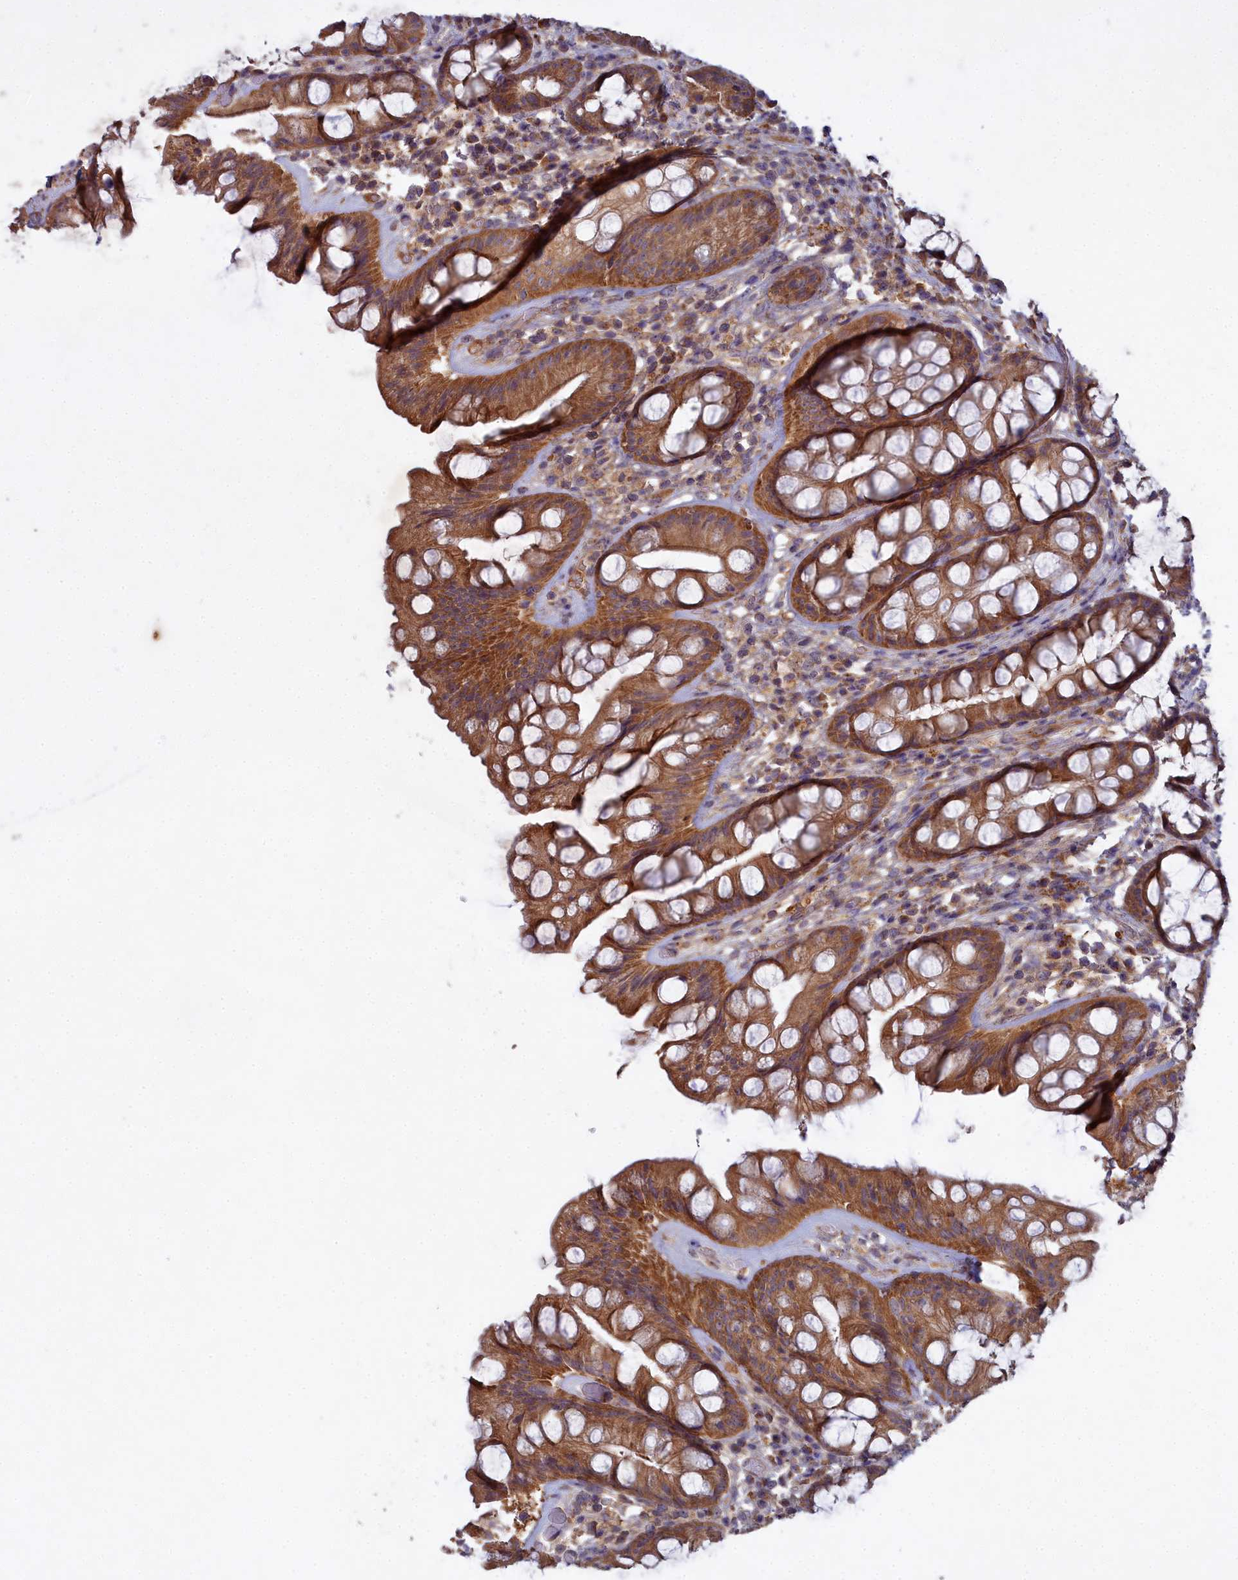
{"staining": {"intensity": "moderate", "quantity": ">75%", "location": "cytoplasmic/membranous"}, "tissue": "rectum", "cell_type": "Glandular cells", "image_type": "normal", "snomed": [{"axis": "morphology", "description": "Normal tissue, NOS"}, {"axis": "topography", "description": "Rectum"}], "caption": "Immunohistochemistry (IHC) photomicrograph of benign rectum: human rectum stained using IHC shows medium levels of moderate protein expression localized specifically in the cytoplasmic/membranous of glandular cells, appearing as a cytoplasmic/membranous brown color.", "gene": "CCDC167", "patient": {"sex": "male", "age": 74}}